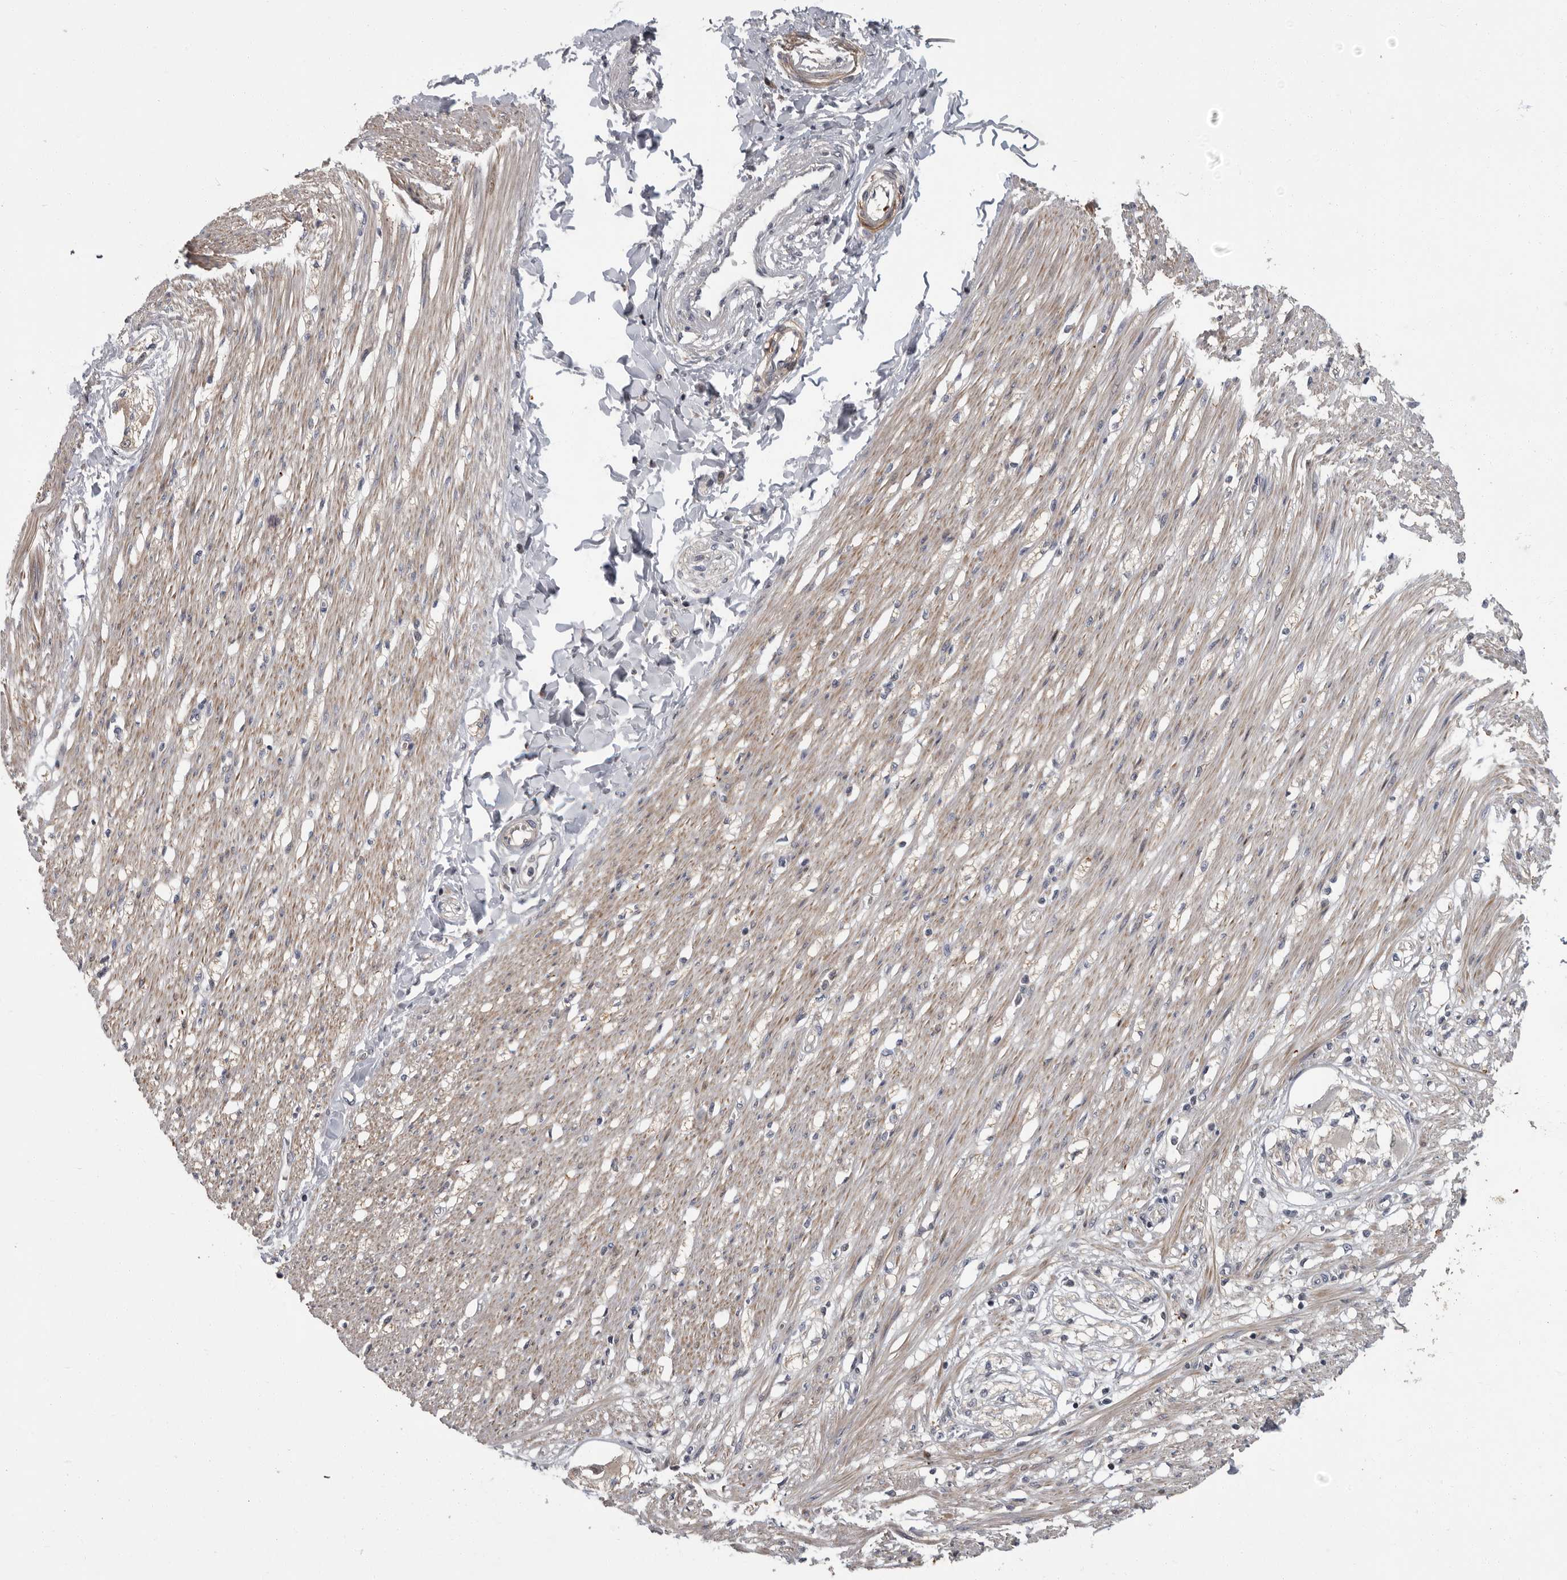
{"staining": {"intensity": "moderate", "quantity": ">75%", "location": "cytoplasmic/membranous"}, "tissue": "smooth muscle", "cell_type": "Smooth muscle cells", "image_type": "normal", "snomed": [{"axis": "morphology", "description": "Normal tissue, NOS"}, {"axis": "morphology", "description": "Adenocarcinoma, NOS"}, {"axis": "topography", "description": "Colon"}, {"axis": "topography", "description": "Peripheral nerve tissue"}], "caption": "Immunohistochemical staining of normal smooth muscle displays moderate cytoplasmic/membranous protein staining in about >75% of smooth muscle cells.", "gene": "PDE7A", "patient": {"sex": "male", "age": 14}}